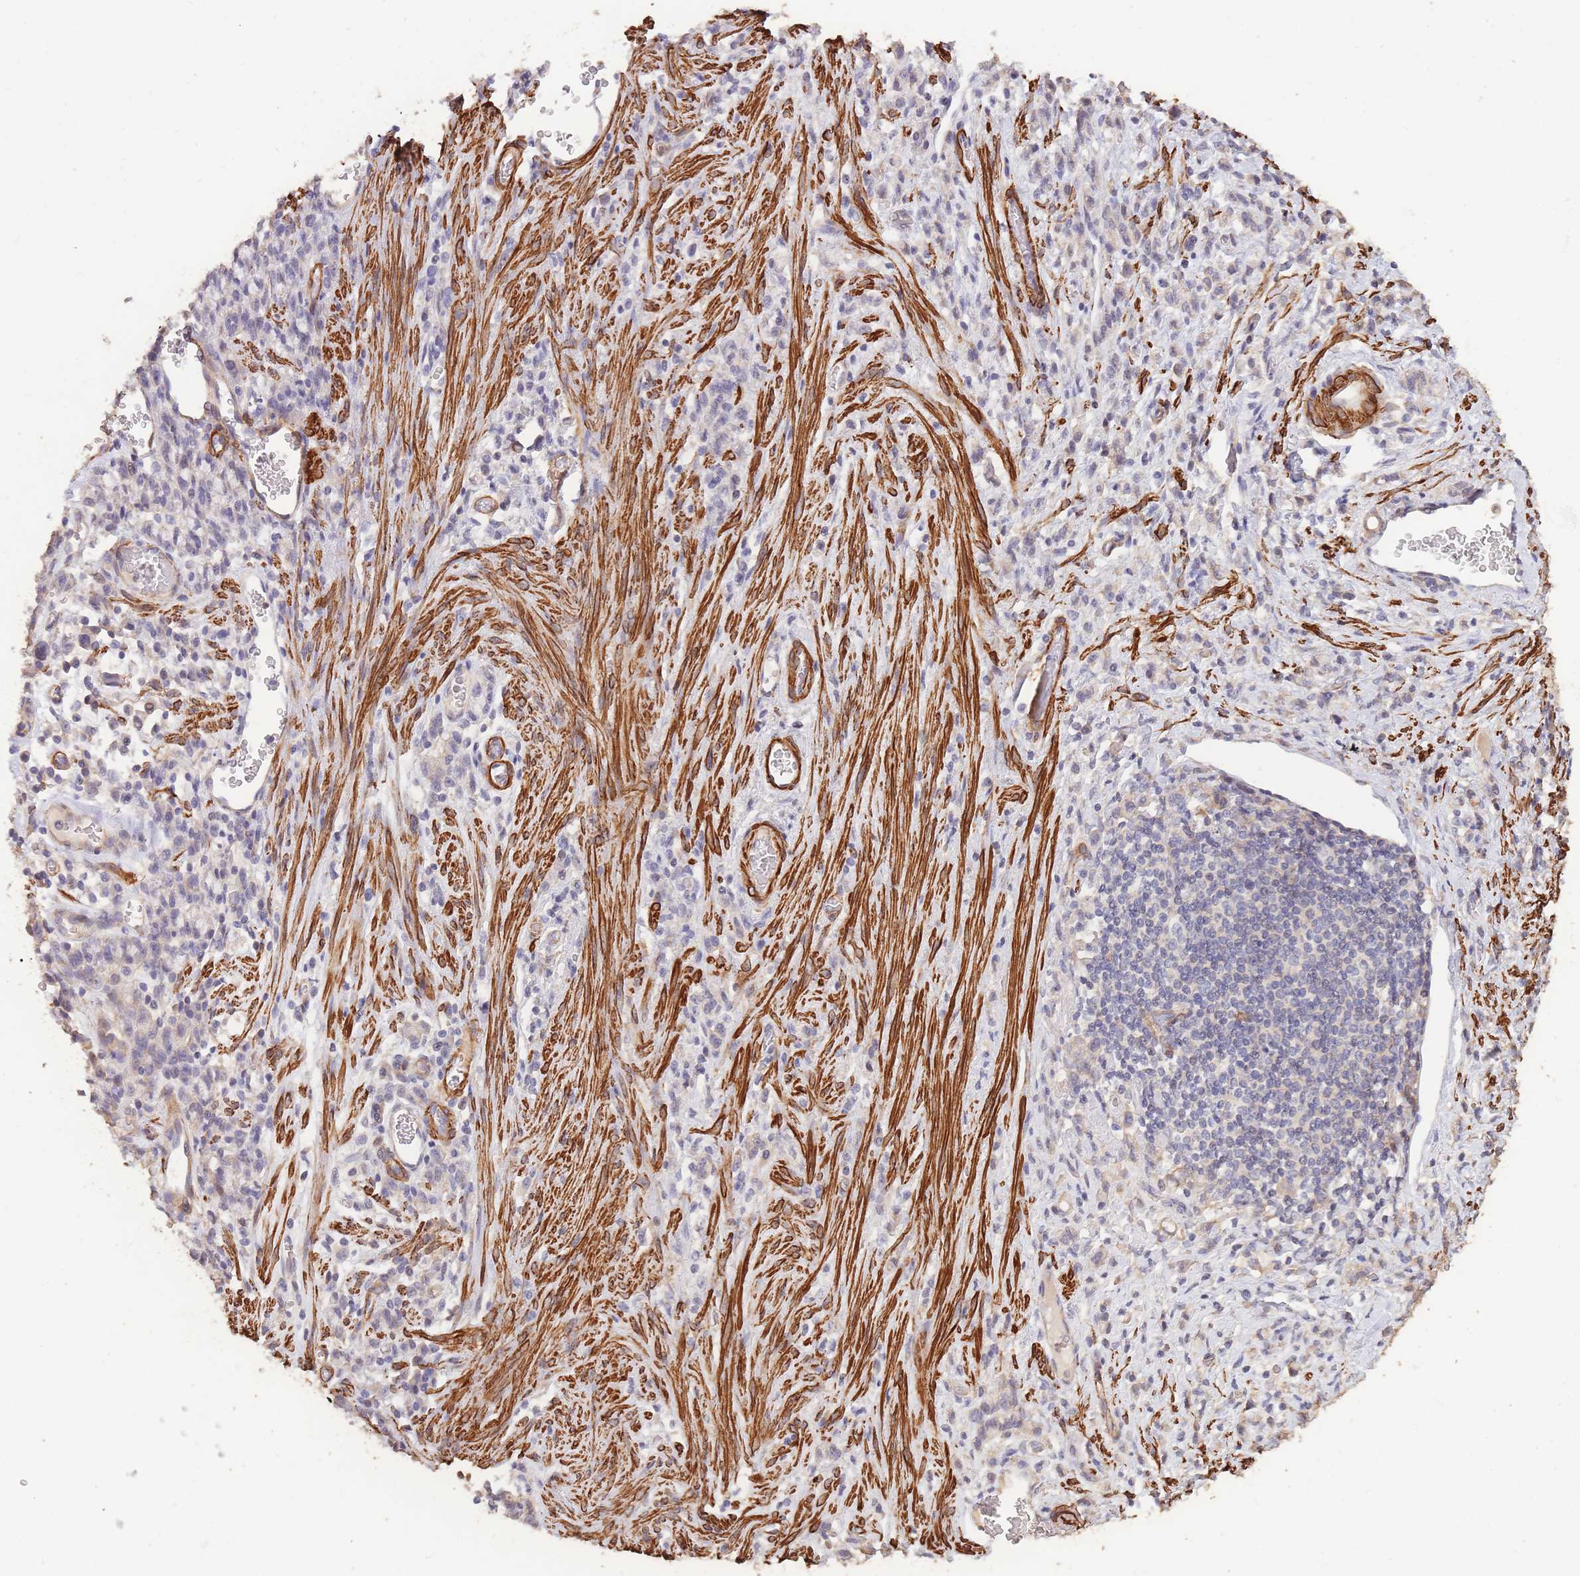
{"staining": {"intensity": "negative", "quantity": "none", "location": "none"}, "tissue": "stomach cancer", "cell_type": "Tumor cells", "image_type": "cancer", "snomed": [{"axis": "morphology", "description": "Adenocarcinoma, NOS"}, {"axis": "topography", "description": "Stomach"}], "caption": "This is a micrograph of immunohistochemistry staining of stomach adenocarcinoma, which shows no staining in tumor cells.", "gene": "NLRC4", "patient": {"sex": "male", "age": 77}}